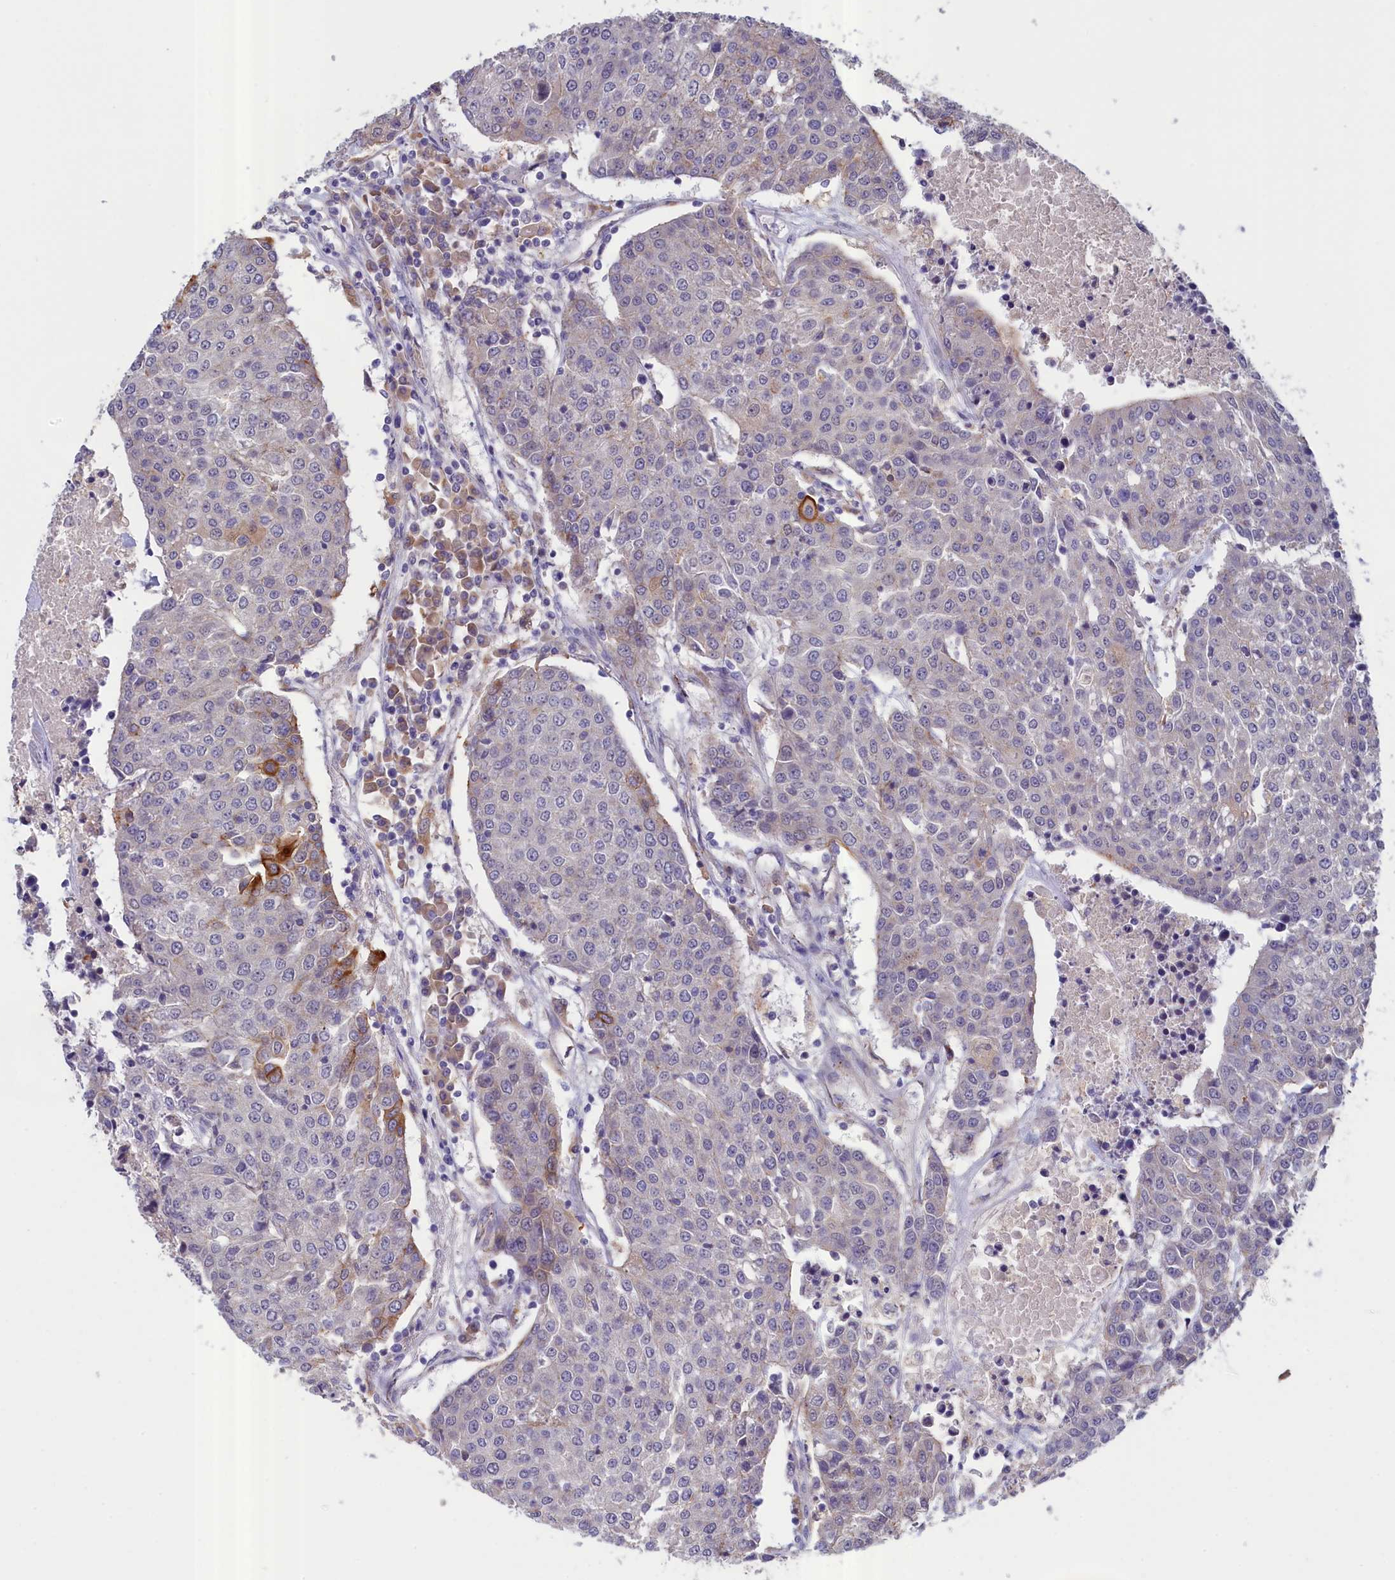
{"staining": {"intensity": "moderate", "quantity": "<25%", "location": "cytoplasmic/membranous"}, "tissue": "urothelial cancer", "cell_type": "Tumor cells", "image_type": "cancer", "snomed": [{"axis": "morphology", "description": "Urothelial carcinoma, High grade"}, {"axis": "topography", "description": "Urinary bladder"}], "caption": "High-grade urothelial carcinoma tissue demonstrates moderate cytoplasmic/membranous staining in about <25% of tumor cells The staining was performed using DAB (3,3'-diaminobenzidine), with brown indicating positive protein expression. Nuclei are stained blue with hematoxylin.", "gene": "COL19A1", "patient": {"sex": "female", "age": 85}}